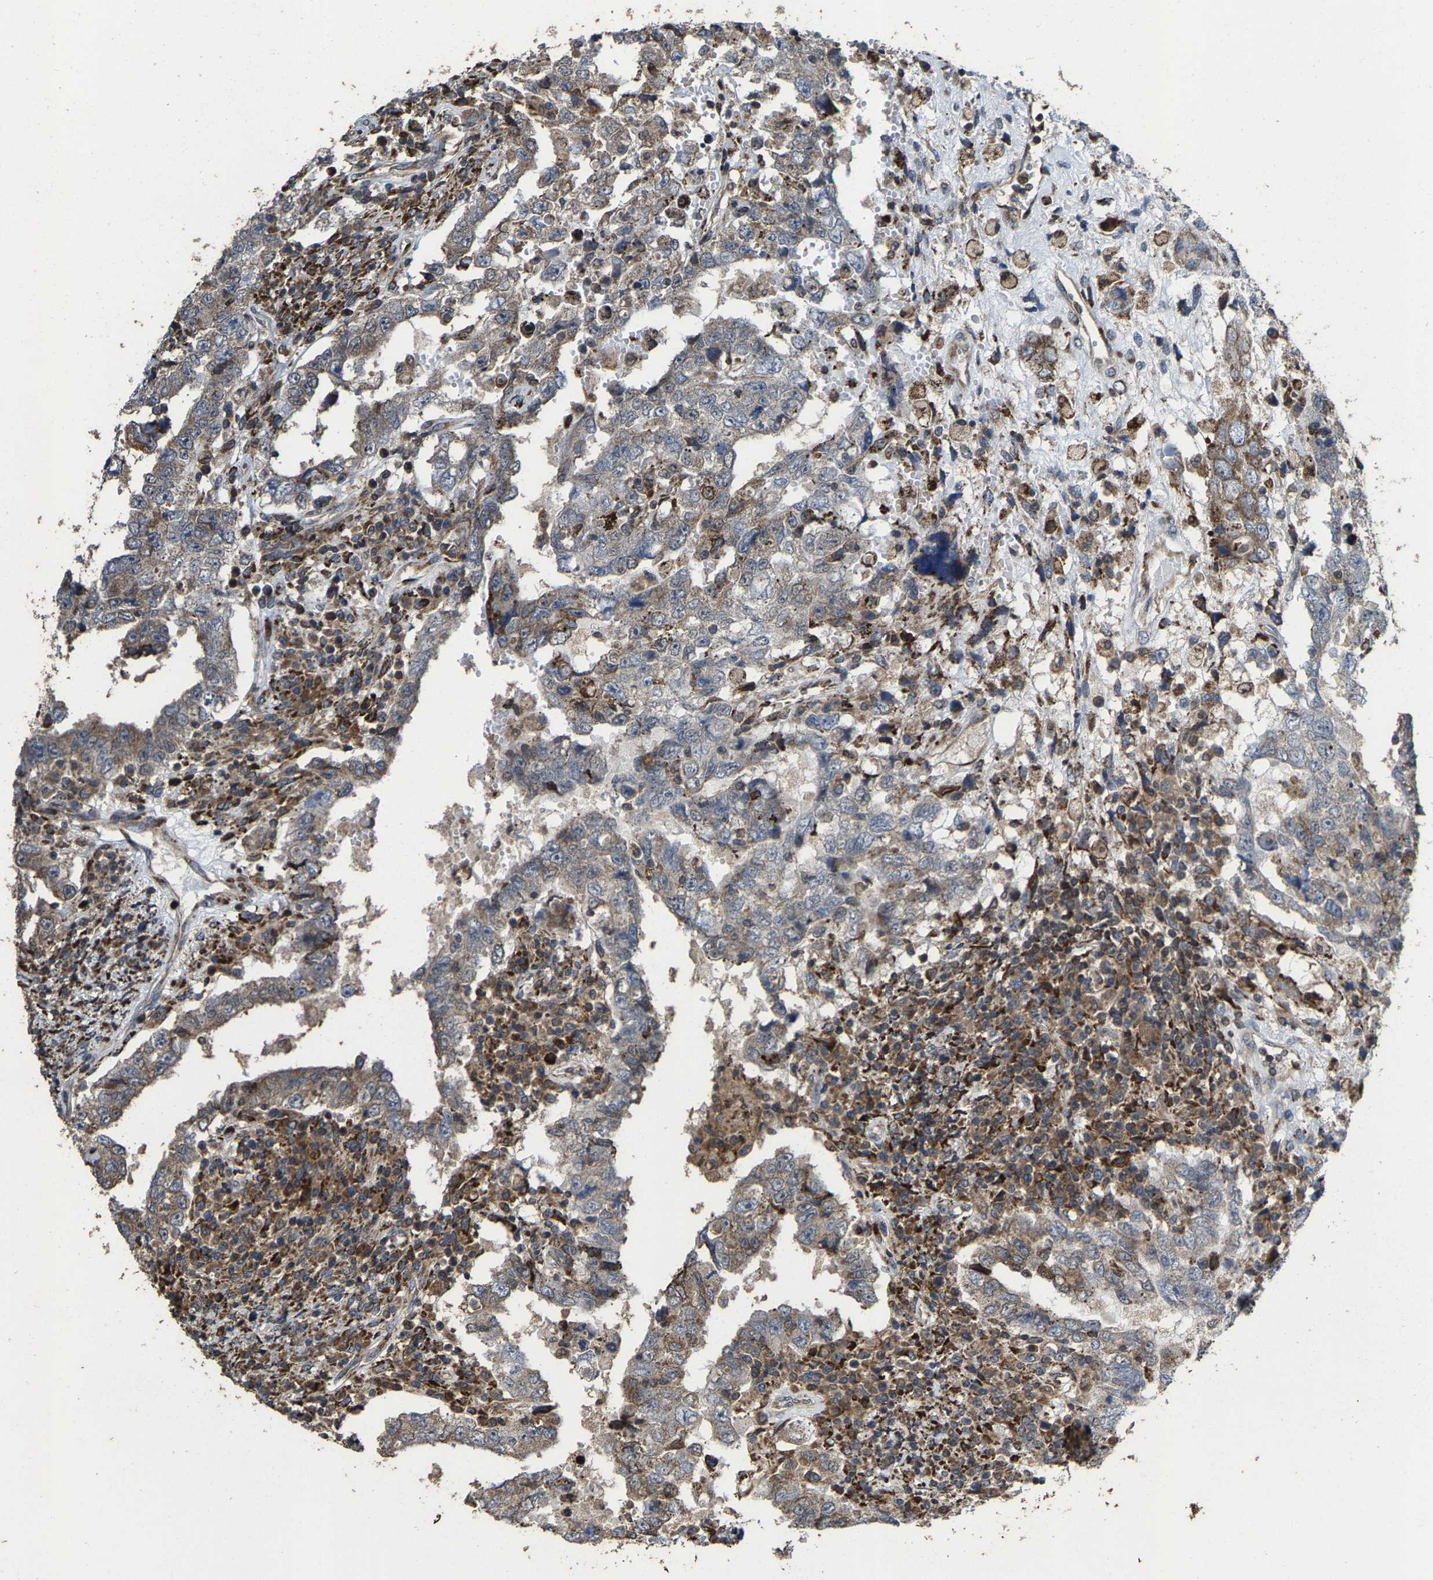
{"staining": {"intensity": "weak", "quantity": "25%-75%", "location": "cytoplasmic/membranous"}, "tissue": "testis cancer", "cell_type": "Tumor cells", "image_type": "cancer", "snomed": [{"axis": "morphology", "description": "Carcinoma, Embryonal, NOS"}, {"axis": "topography", "description": "Testis"}], "caption": "Immunohistochemical staining of testis embryonal carcinoma displays low levels of weak cytoplasmic/membranous positivity in about 25%-75% of tumor cells.", "gene": "FGD3", "patient": {"sex": "male", "age": 26}}